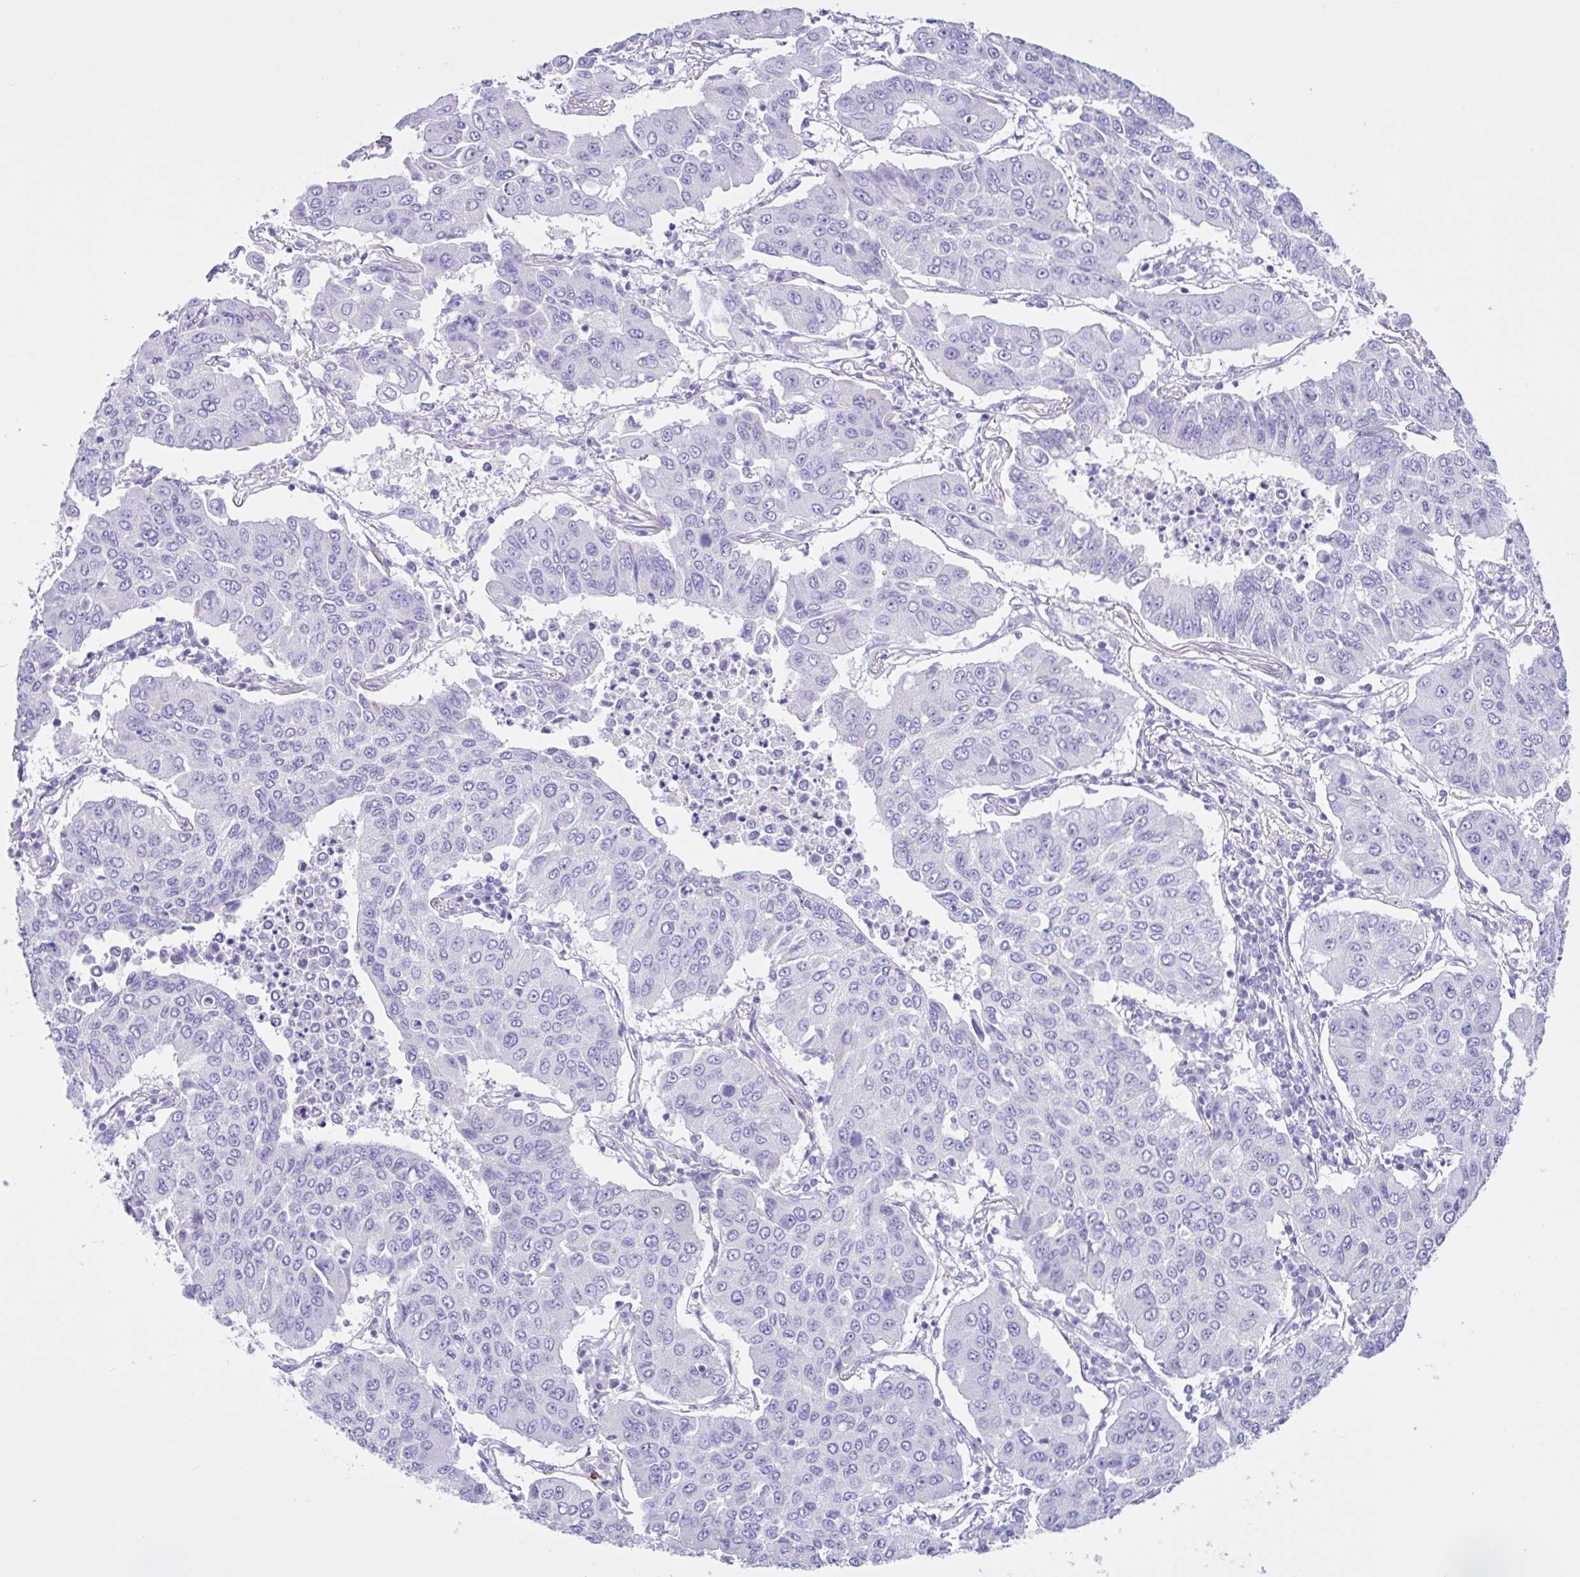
{"staining": {"intensity": "negative", "quantity": "none", "location": "none"}, "tissue": "lung cancer", "cell_type": "Tumor cells", "image_type": "cancer", "snomed": [{"axis": "morphology", "description": "Squamous cell carcinoma, NOS"}, {"axis": "topography", "description": "Lung"}], "caption": "Human lung squamous cell carcinoma stained for a protein using immunohistochemistry shows no expression in tumor cells.", "gene": "CYP19A1", "patient": {"sex": "male", "age": 74}}